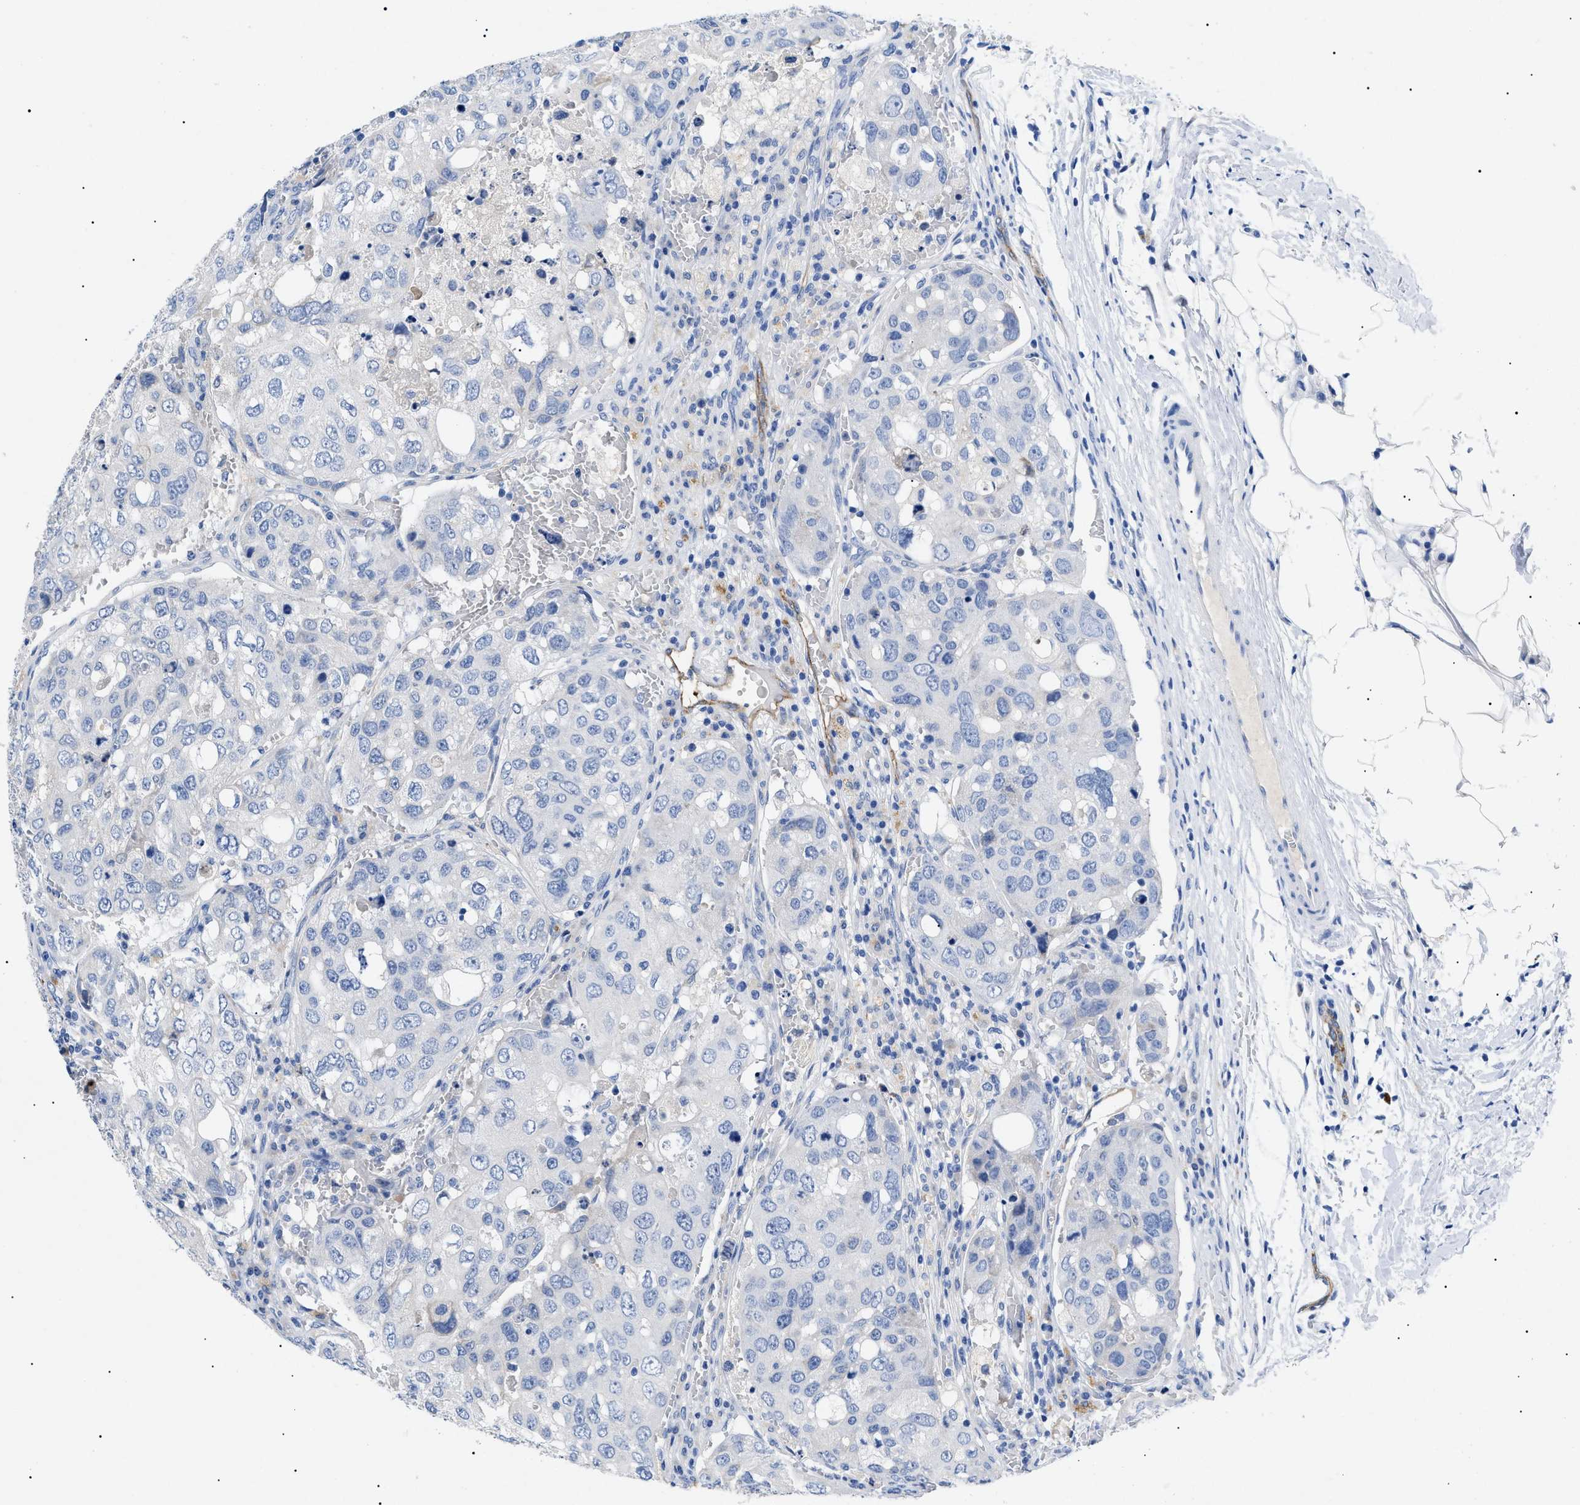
{"staining": {"intensity": "negative", "quantity": "none", "location": "none"}, "tissue": "urothelial cancer", "cell_type": "Tumor cells", "image_type": "cancer", "snomed": [{"axis": "morphology", "description": "Urothelial carcinoma, High grade"}, {"axis": "topography", "description": "Lymph node"}, {"axis": "topography", "description": "Urinary bladder"}], "caption": "High magnification brightfield microscopy of urothelial cancer stained with DAB (brown) and counterstained with hematoxylin (blue): tumor cells show no significant staining. (DAB (3,3'-diaminobenzidine) immunohistochemistry visualized using brightfield microscopy, high magnification).", "gene": "ACKR1", "patient": {"sex": "male", "age": 51}}